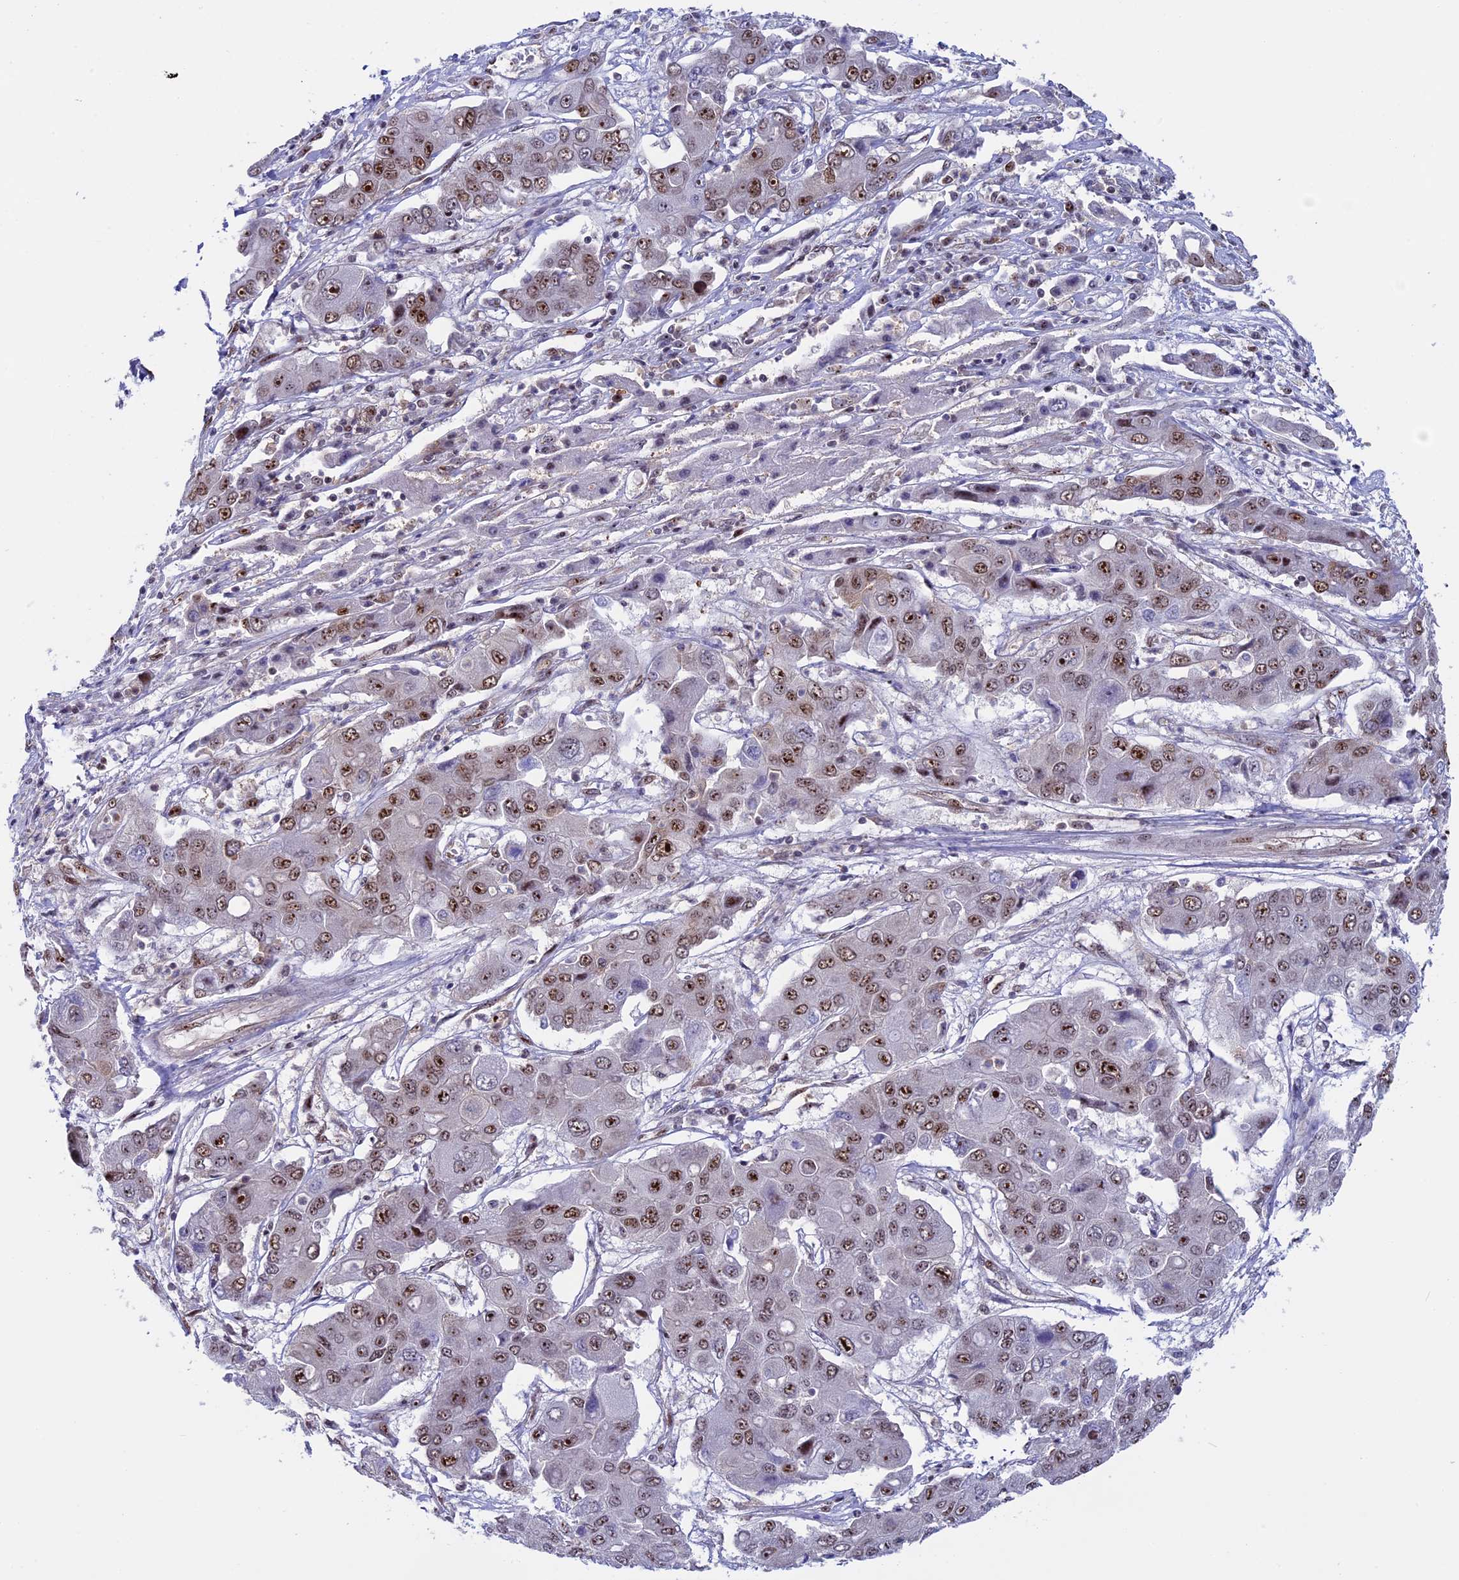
{"staining": {"intensity": "moderate", "quantity": ">75%", "location": "nuclear"}, "tissue": "liver cancer", "cell_type": "Tumor cells", "image_type": "cancer", "snomed": [{"axis": "morphology", "description": "Cholangiocarcinoma"}, {"axis": "topography", "description": "Liver"}], "caption": "Brown immunohistochemical staining in human cholangiocarcinoma (liver) exhibits moderate nuclear staining in about >75% of tumor cells. Nuclei are stained in blue.", "gene": "CCDC86", "patient": {"sex": "male", "age": 67}}